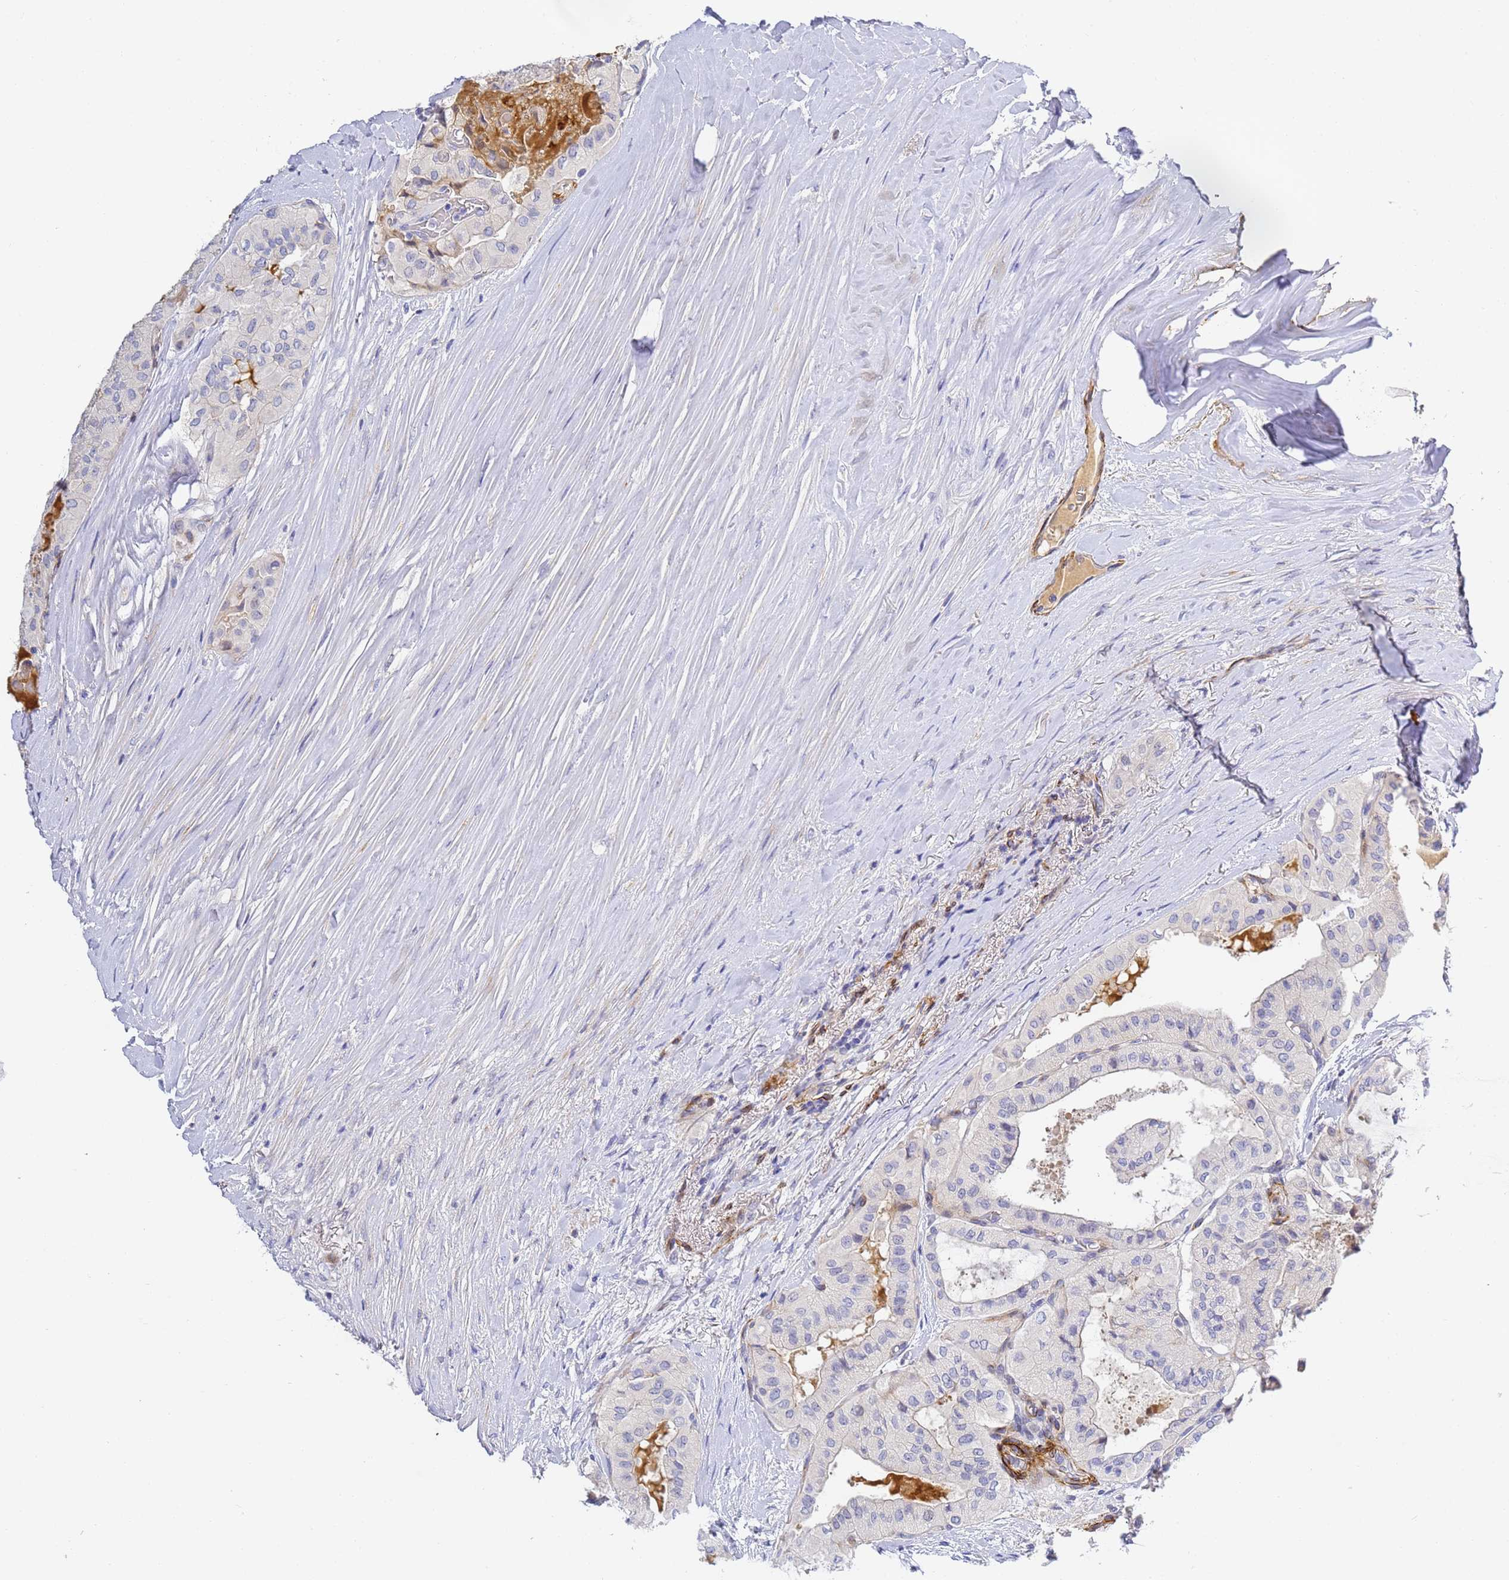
{"staining": {"intensity": "negative", "quantity": "none", "location": "none"}, "tissue": "thyroid cancer", "cell_type": "Tumor cells", "image_type": "cancer", "snomed": [{"axis": "morphology", "description": "Papillary adenocarcinoma, NOS"}, {"axis": "topography", "description": "Thyroid gland"}], "caption": "Tumor cells show no significant staining in papillary adenocarcinoma (thyroid).", "gene": "CFH", "patient": {"sex": "female", "age": 59}}